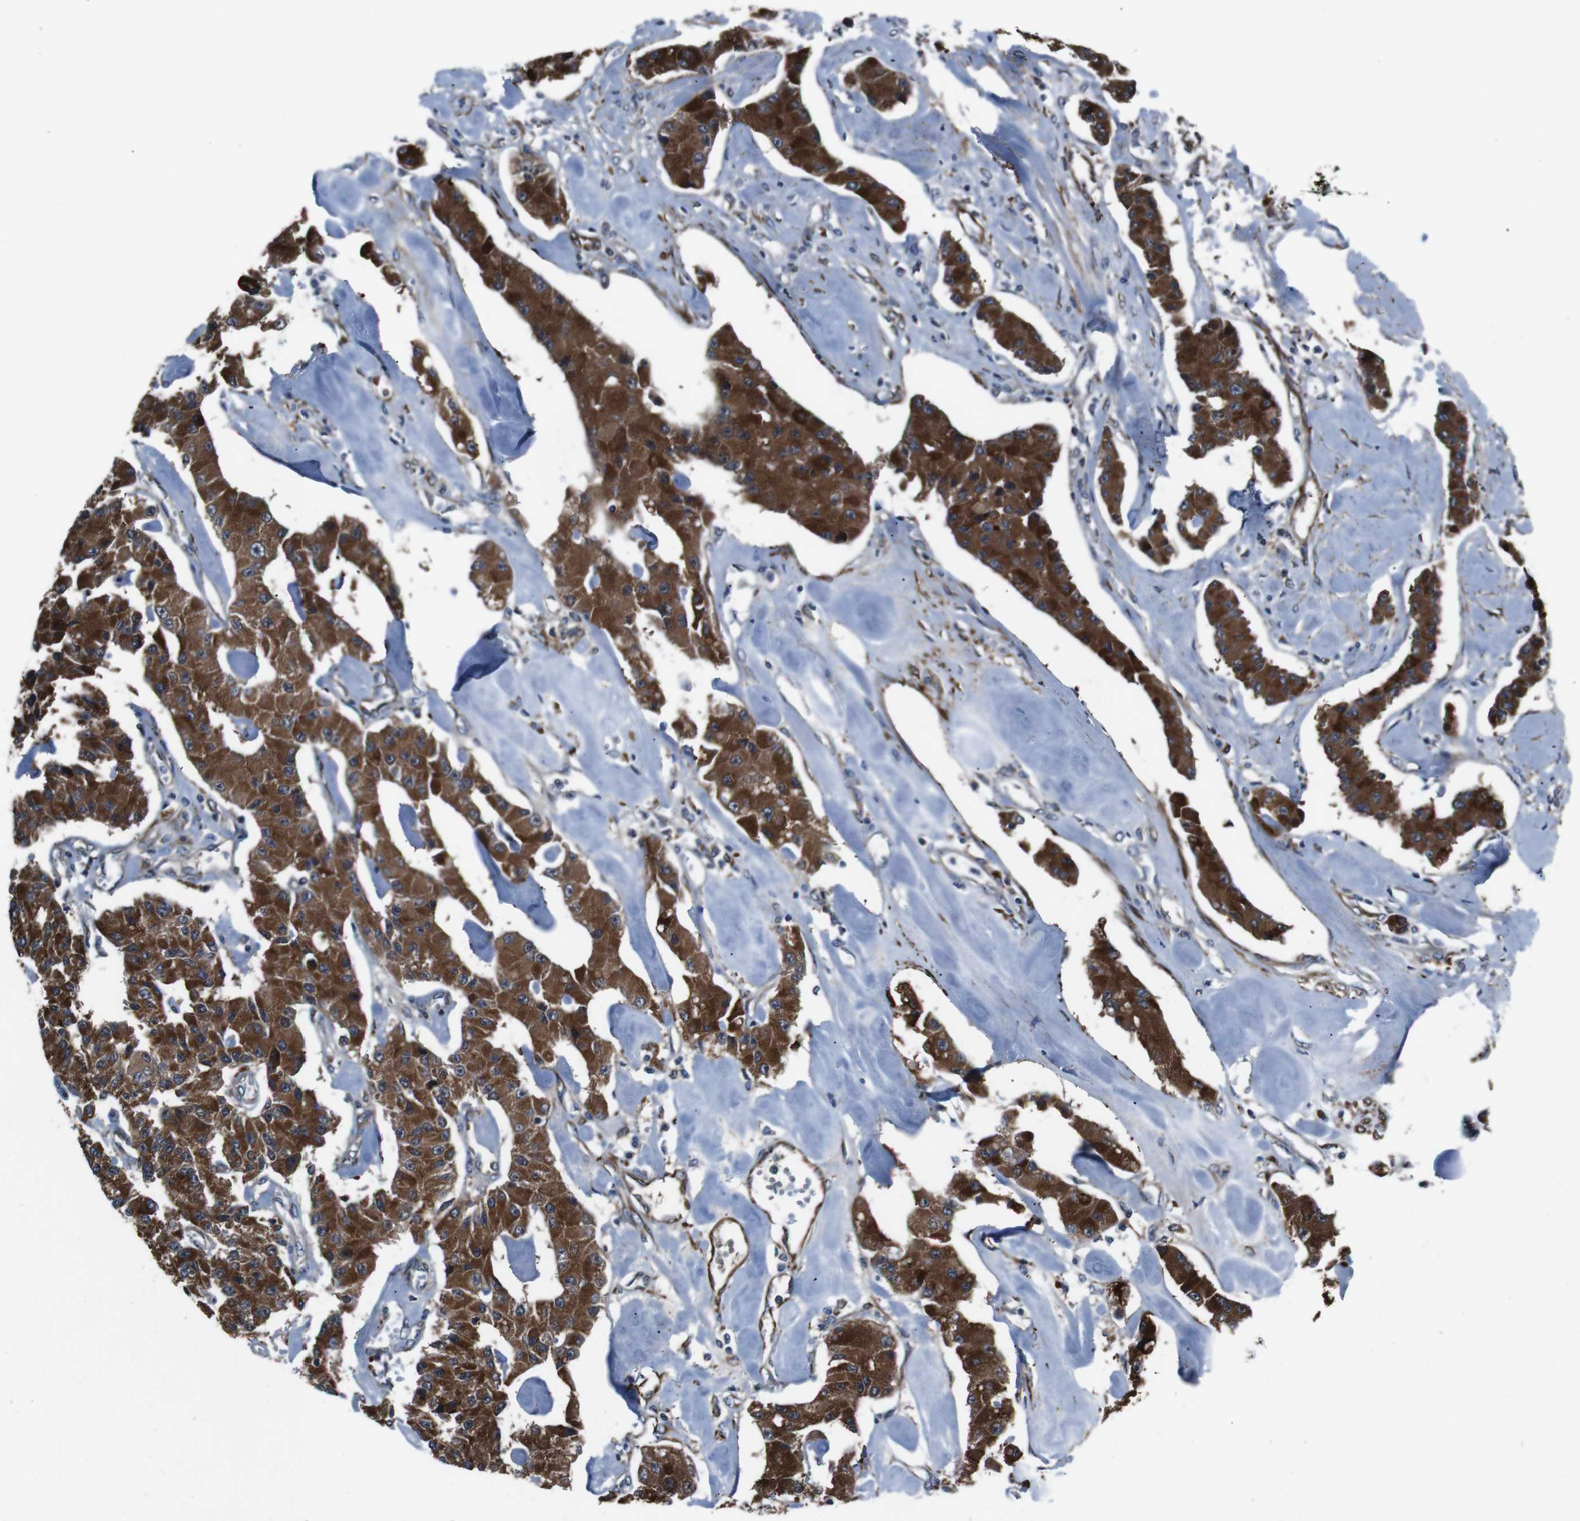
{"staining": {"intensity": "strong", "quantity": ">75%", "location": "cytoplasmic/membranous"}, "tissue": "carcinoid", "cell_type": "Tumor cells", "image_type": "cancer", "snomed": [{"axis": "morphology", "description": "Carcinoid, malignant, NOS"}, {"axis": "topography", "description": "Pancreas"}], "caption": "High-power microscopy captured an IHC photomicrograph of carcinoid, revealing strong cytoplasmic/membranous staining in approximately >75% of tumor cells. (DAB (3,3'-diaminobenzidine) IHC with brightfield microscopy, high magnification).", "gene": "EIF4A2", "patient": {"sex": "male", "age": 41}}